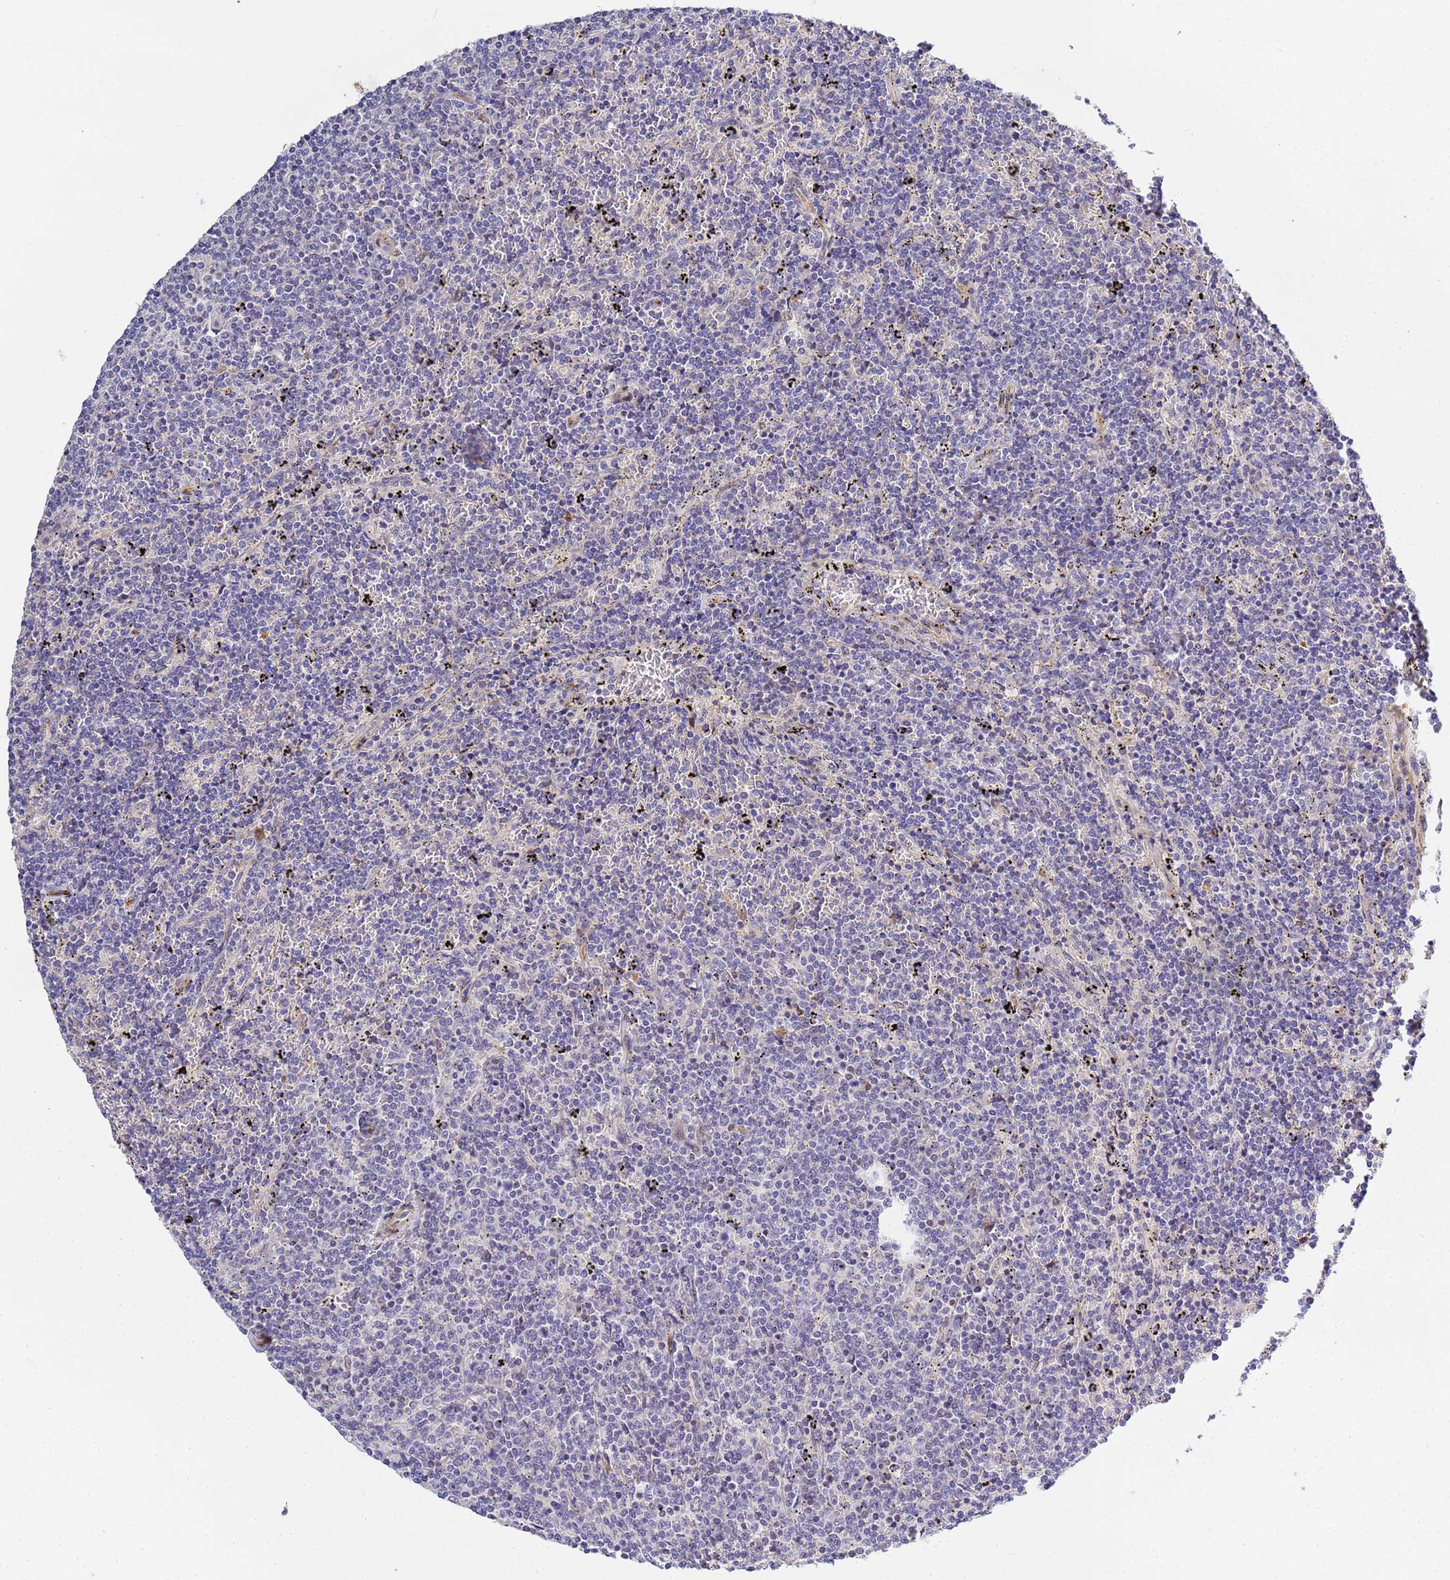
{"staining": {"intensity": "negative", "quantity": "none", "location": "none"}, "tissue": "lymphoma", "cell_type": "Tumor cells", "image_type": "cancer", "snomed": [{"axis": "morphology", "description": "Malignant lymphoma, non-Hodgkin's type, Low grade"}, {"axis": "topography", "description": "Spleen"}], "caption": "The immunohistochemistry histopathology image has no significant expression in tumor cells of lymphoma tissue.", "gene": "CFH", "patient": {"sex": "female", "age": 50}}